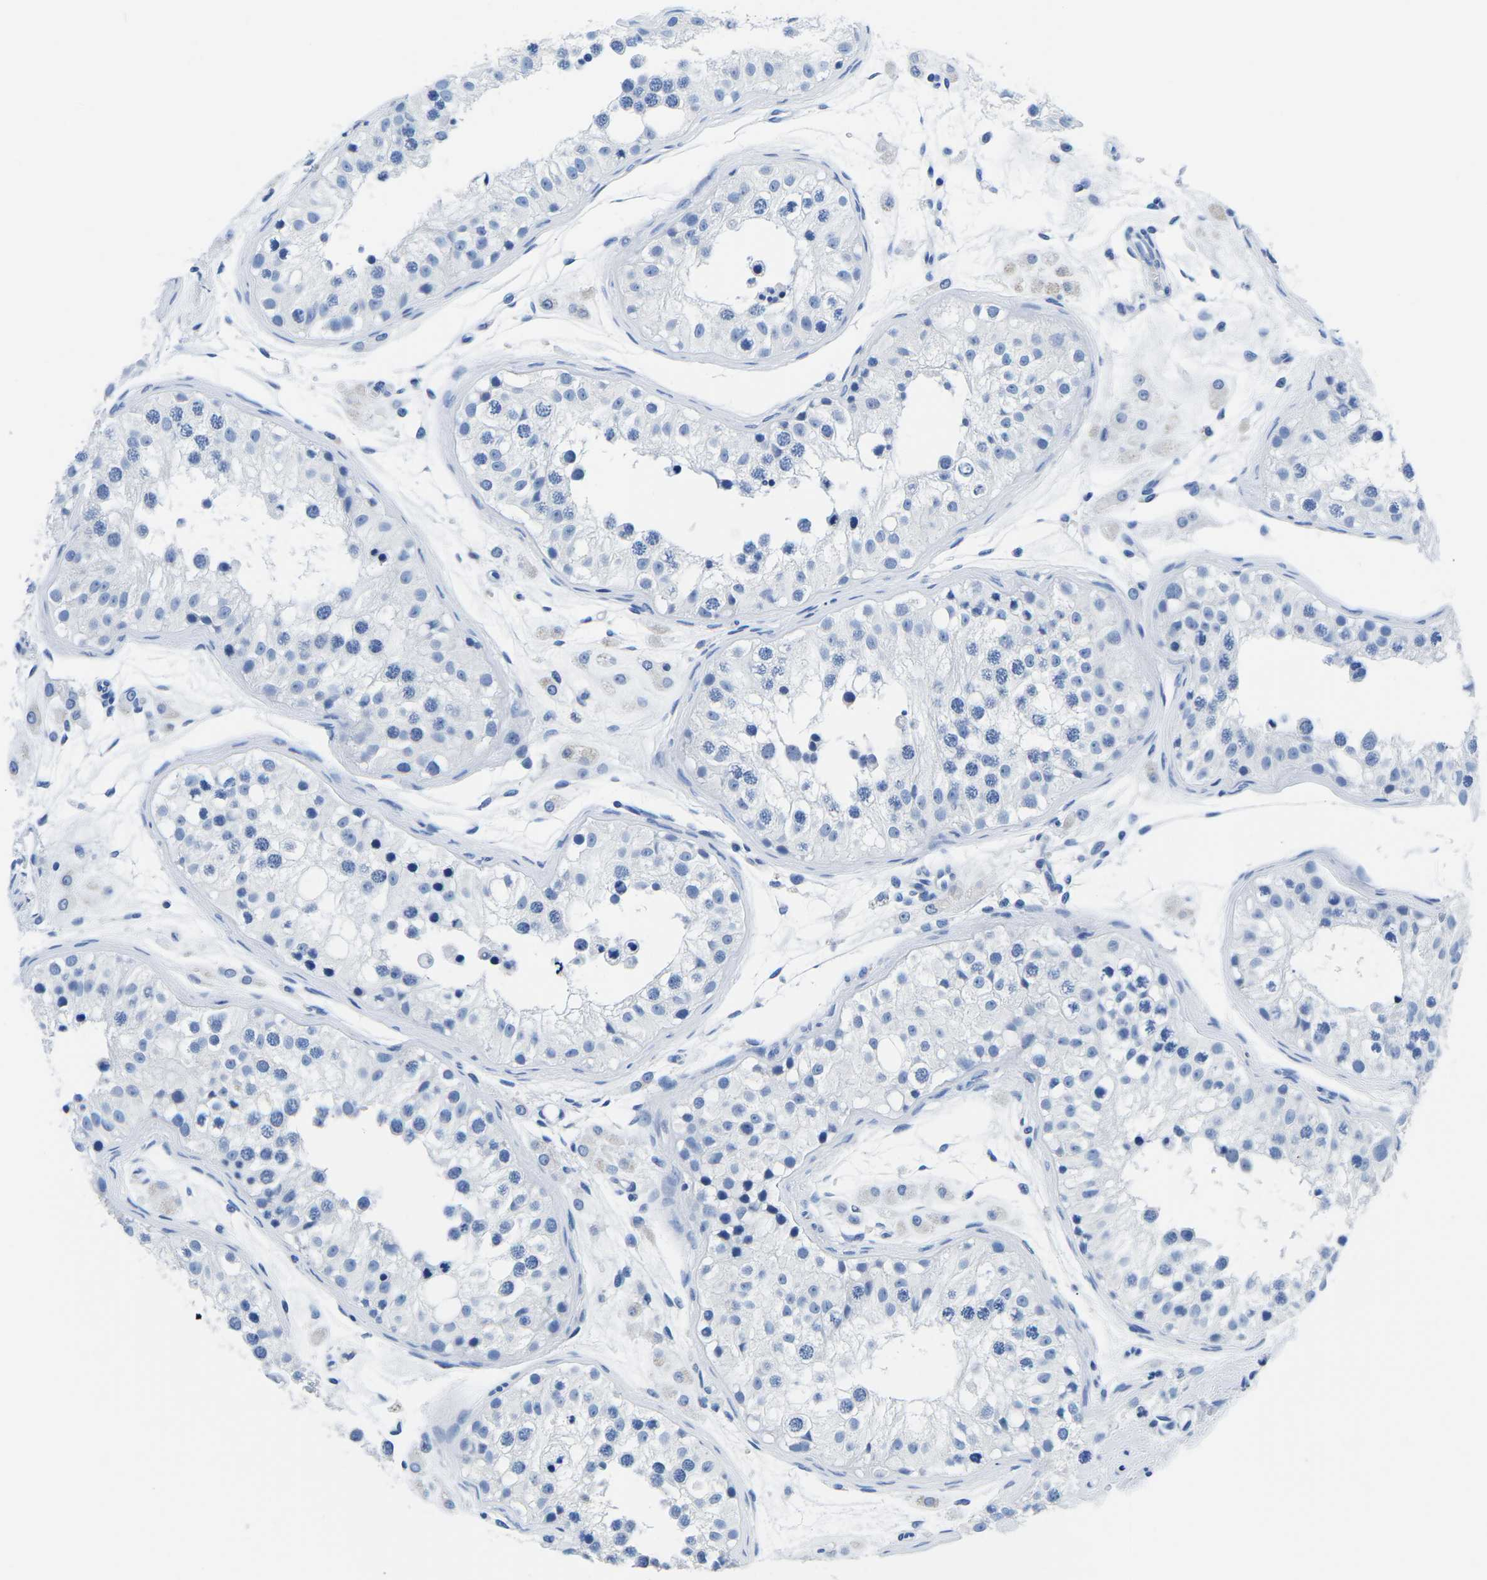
{"staining": {"intensity": "negative", "quantity": "none", "location": "none"}, "tissue": "testis", "cell_type": "Cells in seminiferous ducts", "image_type": "normal", "snomed": [{"axis": "morphology", "description": "Normal tissue, NOS"}, {"axis": "morphology", "description": "Adenocarcinoma, metastatic, NOS"}, {"axis": "topography", "description": "Testis"}], "caption": "The immunohistochemistry image has no significant staining in cells in seminiferous ducts of testis.", "gene": "CYP1A2", "patient": {"sex": "male", "age": 26}}